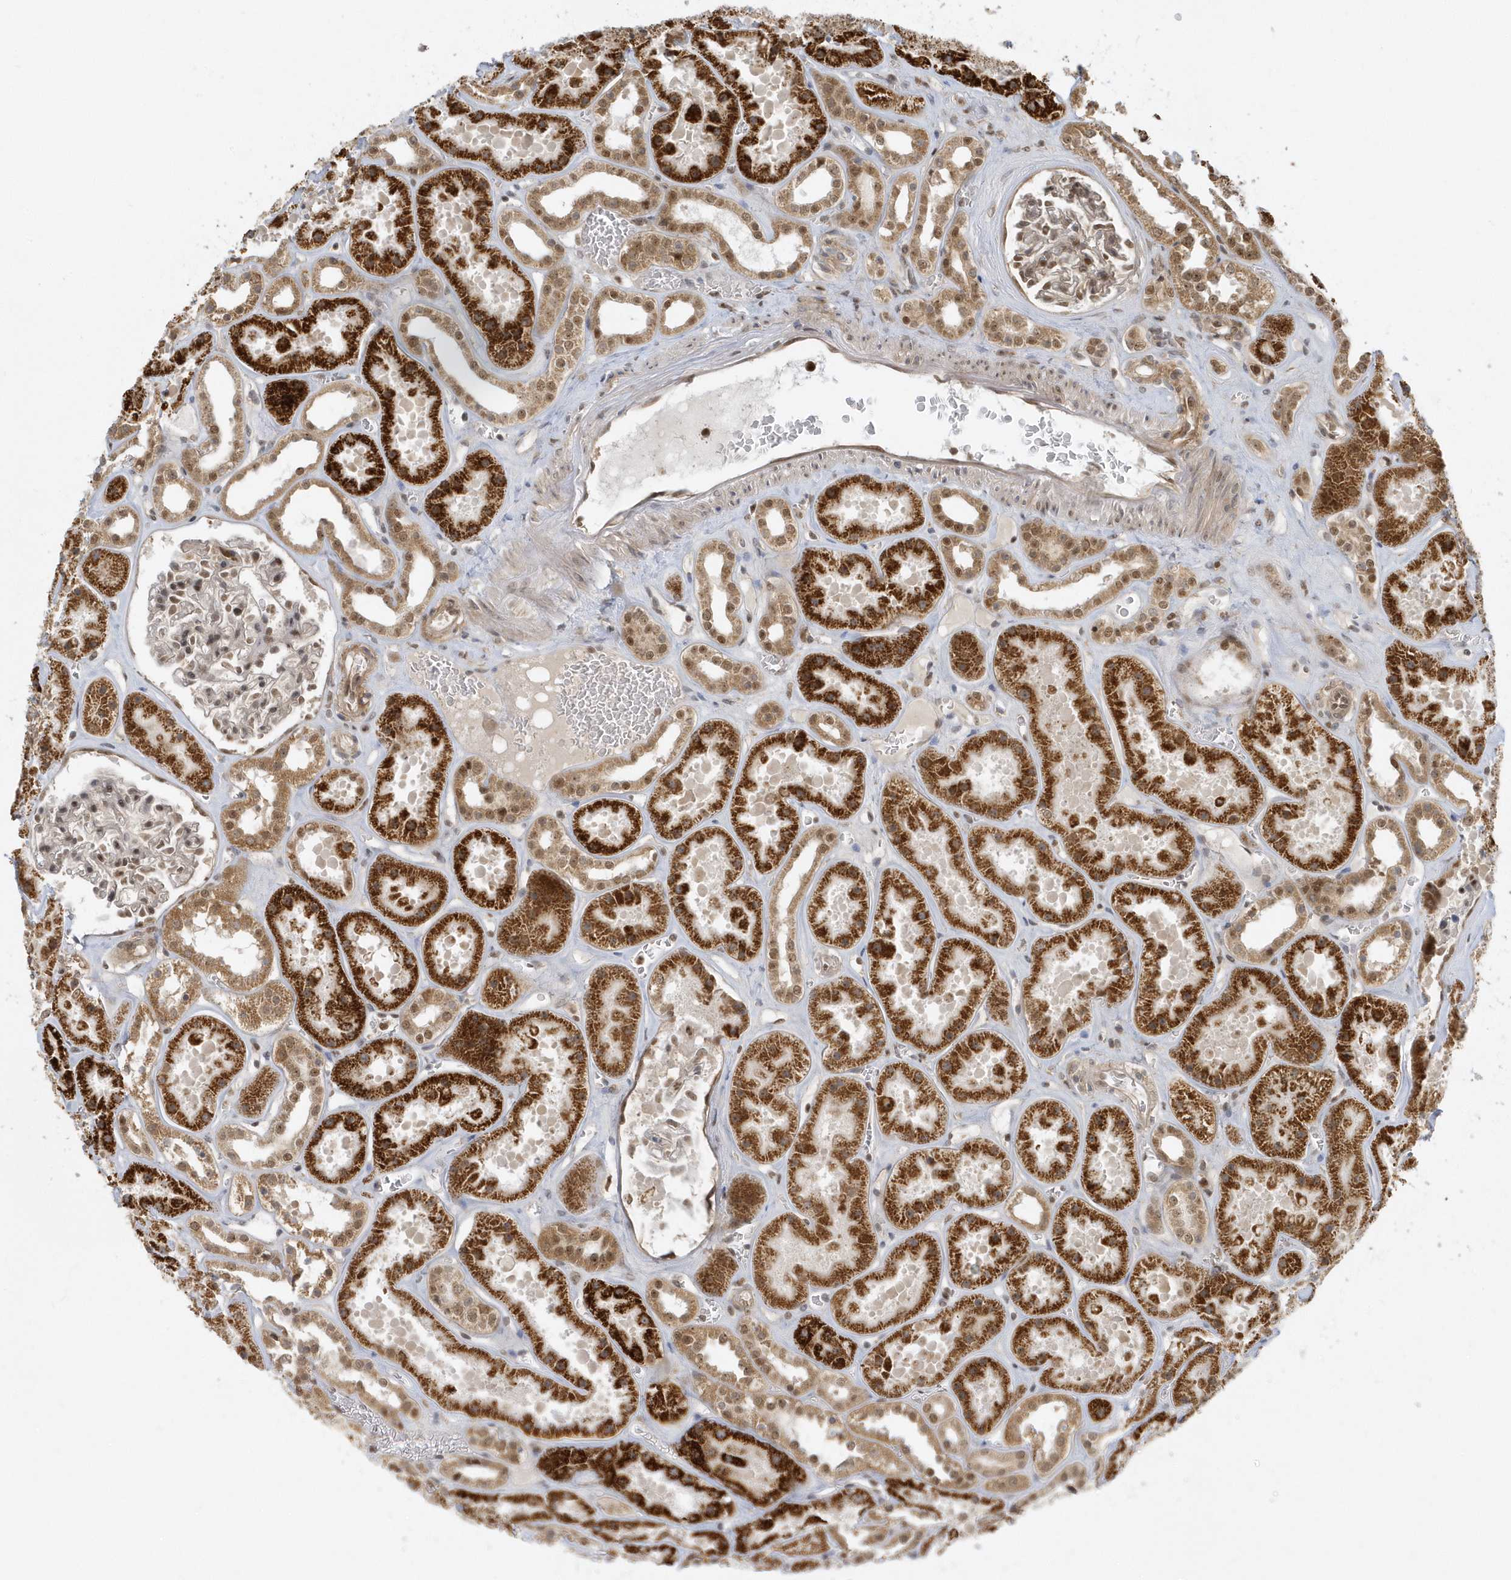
{"staining": {"intensity": "moderate", "quantity": ">75%", "location": "nuclear"}, "tissue": "kidney", "cell_type": "Cells in glomeruli", "image_type": "normal", "snomed": [{"axis": "morphology", "description": "Normal tissue, NOS"}, {"axis": "topography", "description": "Kidney"}], "caption": "The image exhibits immunohistochemical staining of normal kidney. There is moderate nuclear positivity is present in about >75% of cells in glomeruli. Nuclei are stained in blue.", "gene": "ZNF740", "patient": {"sex": "female", "age": 41}}